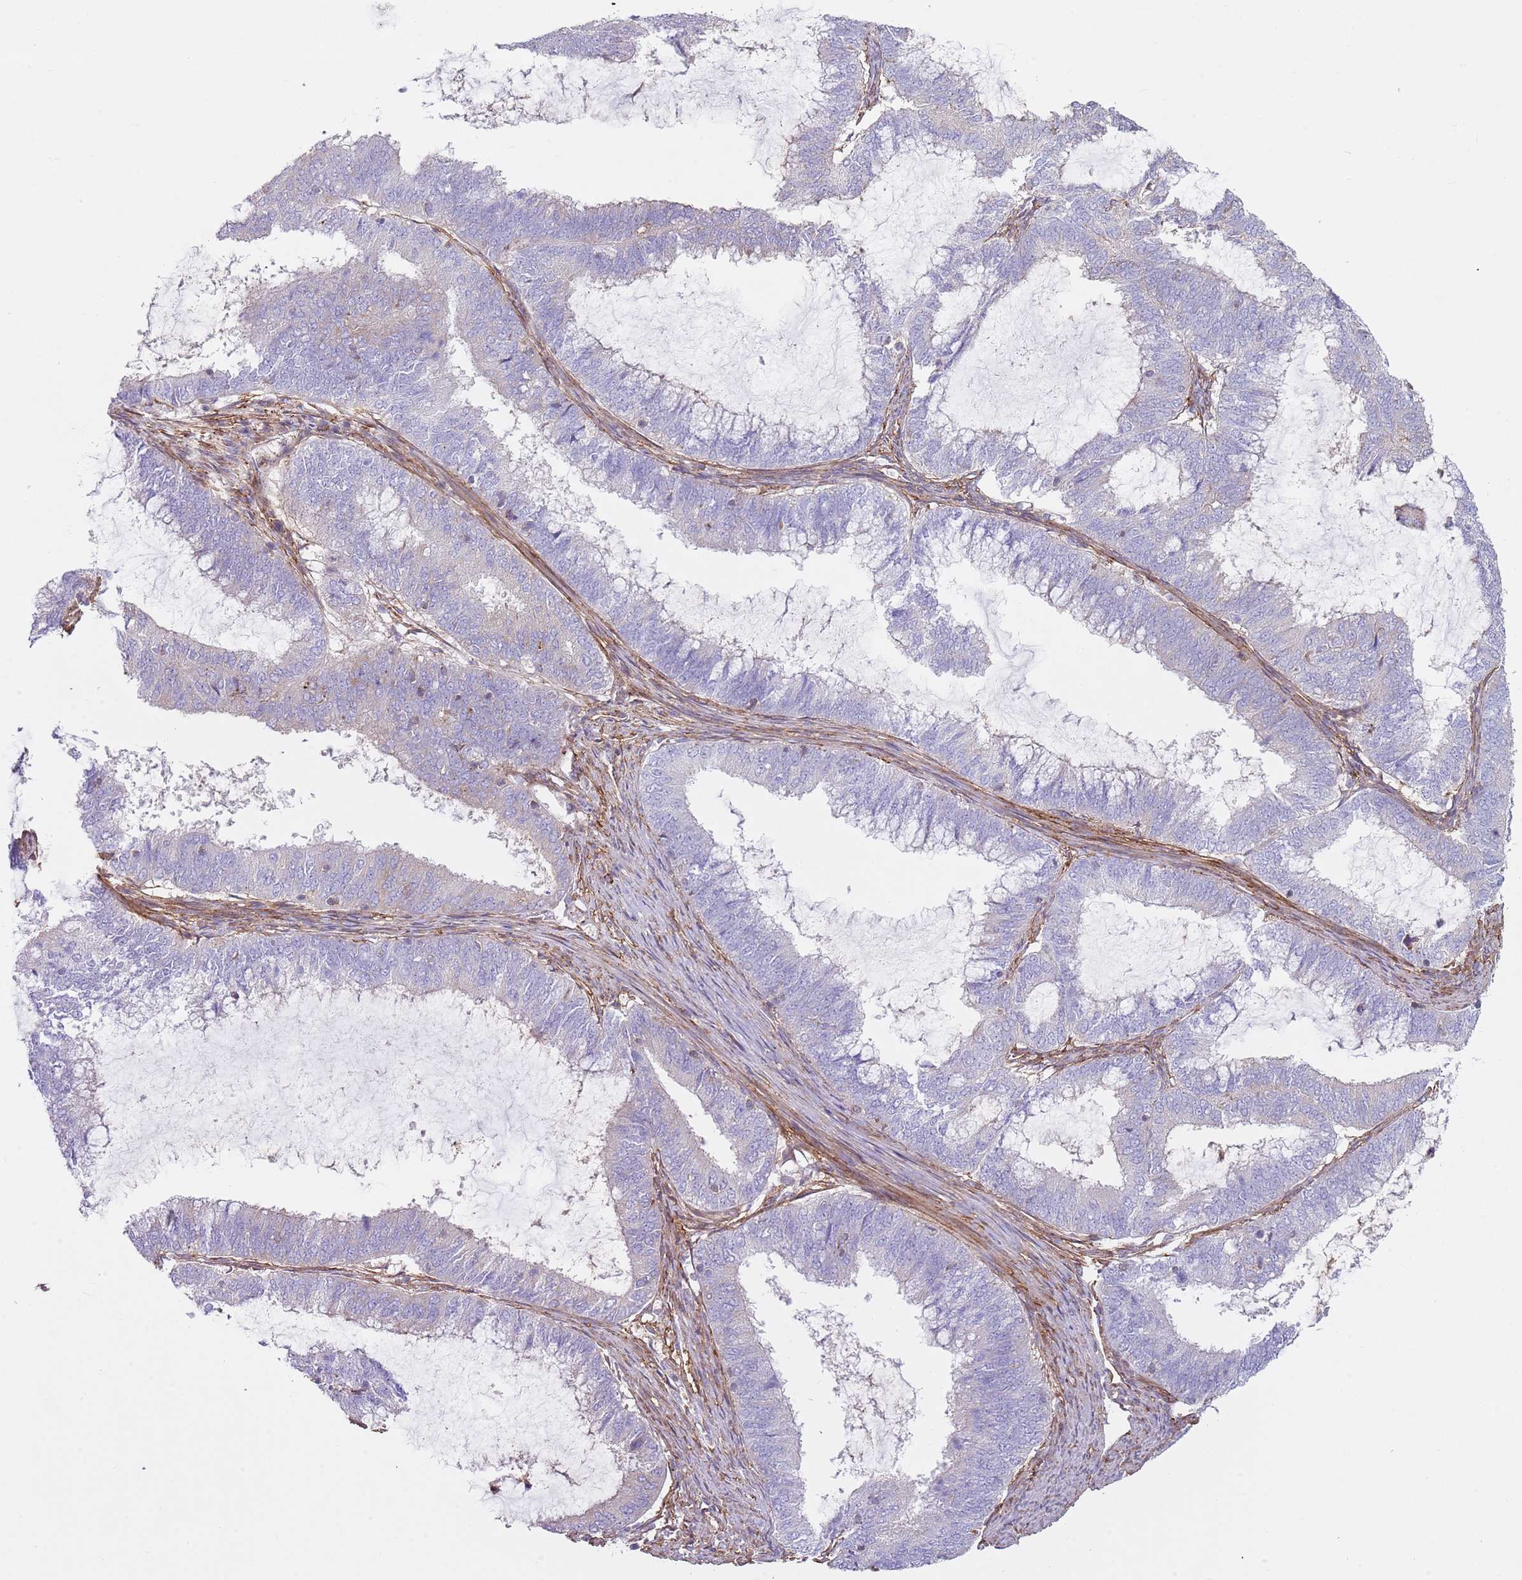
{"staining": {"intensity": "negative", "quantity": "none", "location": "none"}, "tissue": "endometrial cancer", "cell_type": "Tumor cells", "image_type": "cancer", "snomed": [{"axis": "morphology", "description": "Adenocarcinoma, NOS"}, {"axis": "topography", "description": "Endometrium"}], "caption": "Immunohistochemistry of human endometrial adenocarcinoma reveals no expression in tumor cells. (Brightfield microscopy of DAB immunohistochemistry at high magnification).", "gene": "GNAI3", "patient": {"sex": "female", "age": 51}}